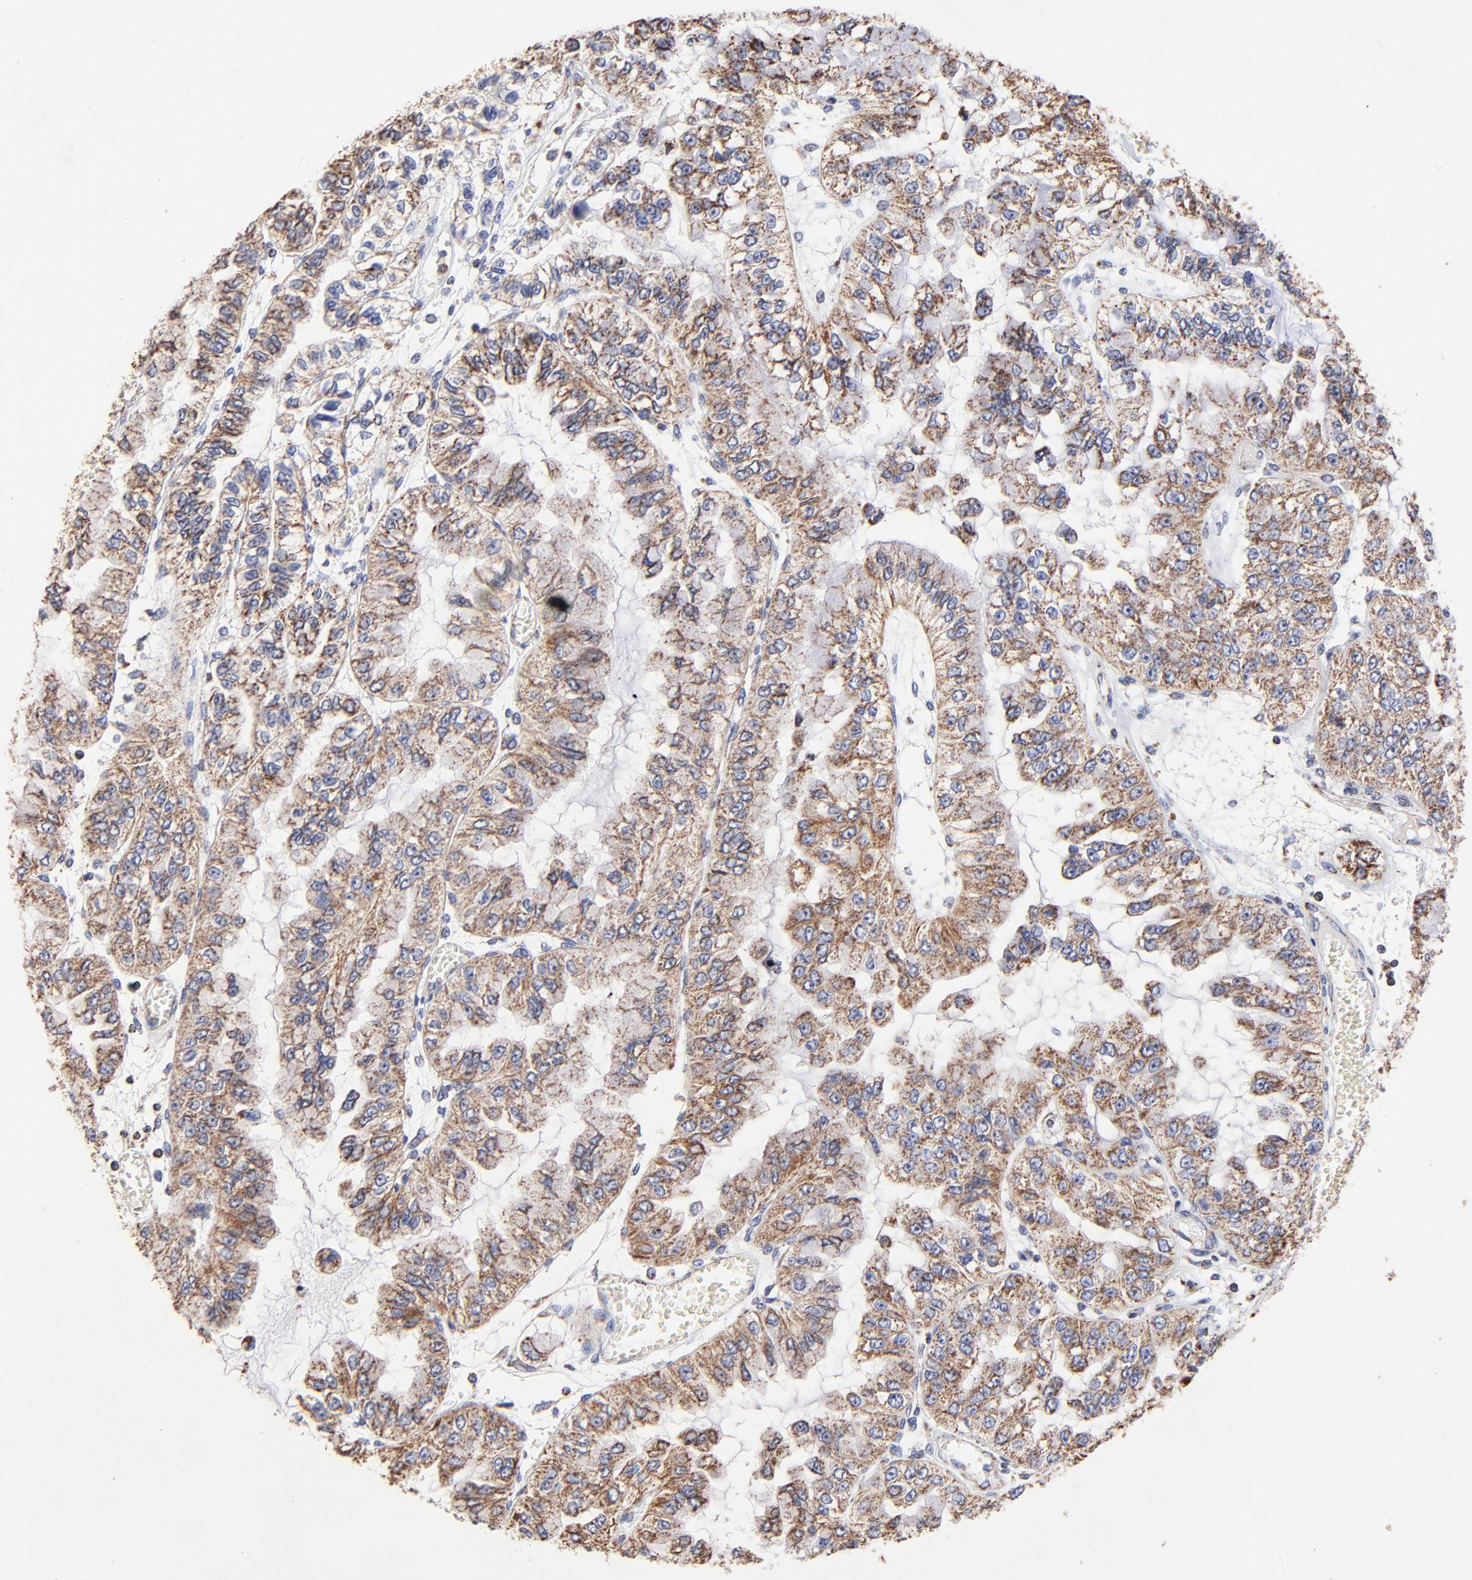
{"staining": {"intensity": "moderate", "quantity": ">75%", "location": "cytoplasmic/membranous"}, "tissue": "liver cancer", "cell_type": "Tumor cells", "image_type": "cancer", "snomed": [{"axis": "morphology", "description": "Cholangiocarcinoma"}, {"axis": "topography", "description": "Liver"}], "caption": "Immunohistochemical staining of liver cholangiocarcinoma reveals medium levels of moderate cytoplasmic/membranous staining in about >75% of tumor cells. (DAB = brown stain, brightfield microscopy at high magnification).", "gene": "SSBP1", "patient": {"sex": "female", "age": 79}}